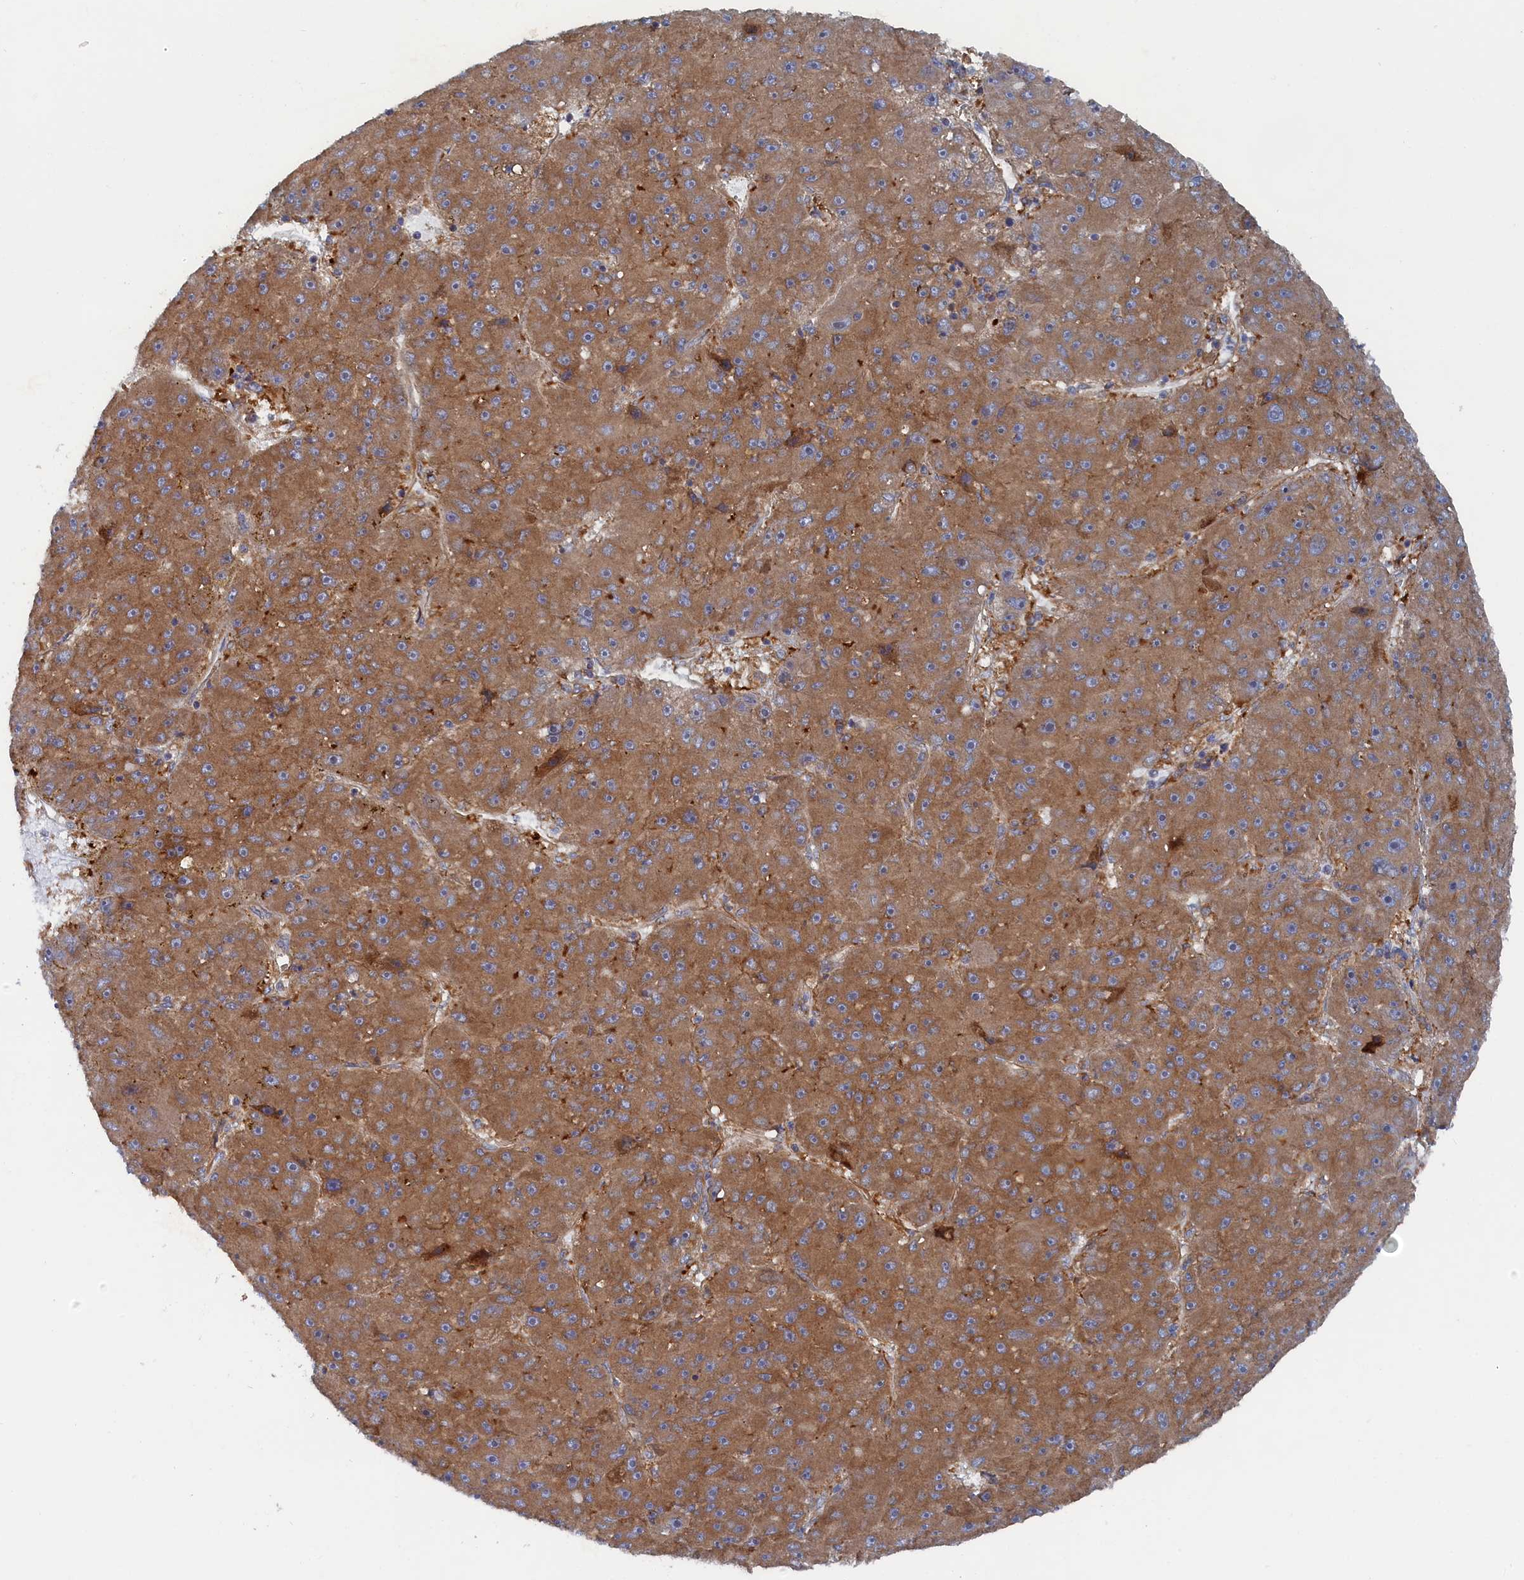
{"staining": {"intensity": "moderate", "quantity": ">75%", "location": "cytoplasmic/membranous"}, "tissue": "liver cancer", "cell_type": "Tumor cells", "image_type": "cancer", "snomed": [{"axis": "morphology", "description": "Carcinoma, Hepatocellular, NOS"}, {"axis": "topography", "description": "Liver"}], "caption": "Human hepatocellular carcinoma (liver) stained with a protein marker demonstrates moderate staining in tumor cells.", "gene": "TMEM196", "patient": {"sex": "male", "age": 67}}